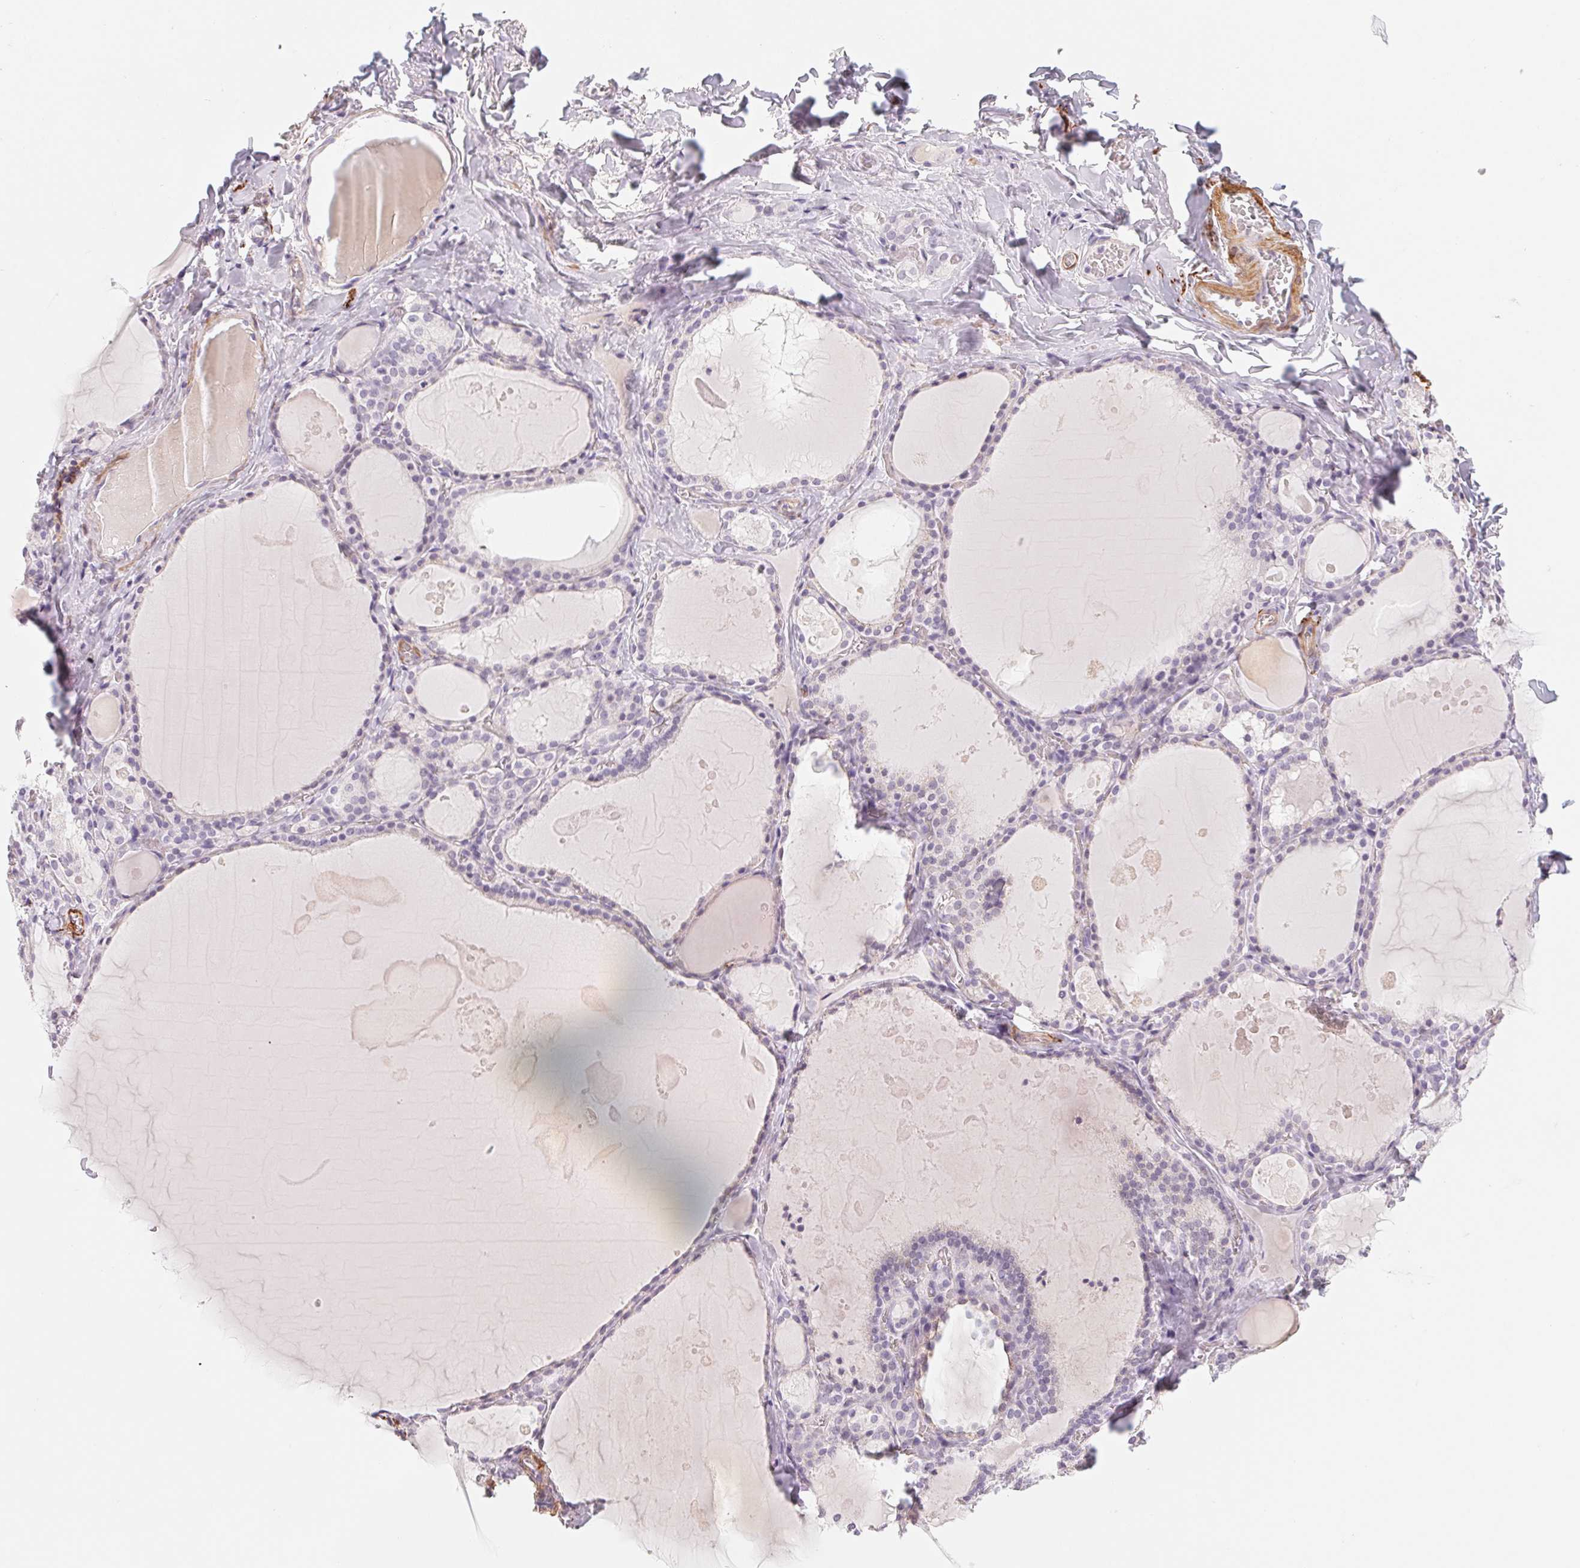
{"staining": {"intensity": "negative", "quantity": "none", "location": "none"}, "tissue": "thyroid gland", "cell_type": "Glandular cells", "image_type": "normal", "snomed": [{"axis": "morphology", "description": "Normal tissue, NOS"}, {"axis": "topography", "description": "Thyroid gland"}], "caption": "This is an IHC histopathology image of benign human thyroid gland. There is no staining in glandular cells.", "gene": "PRPH", "patient": {"sex": "male", "age": 56}}